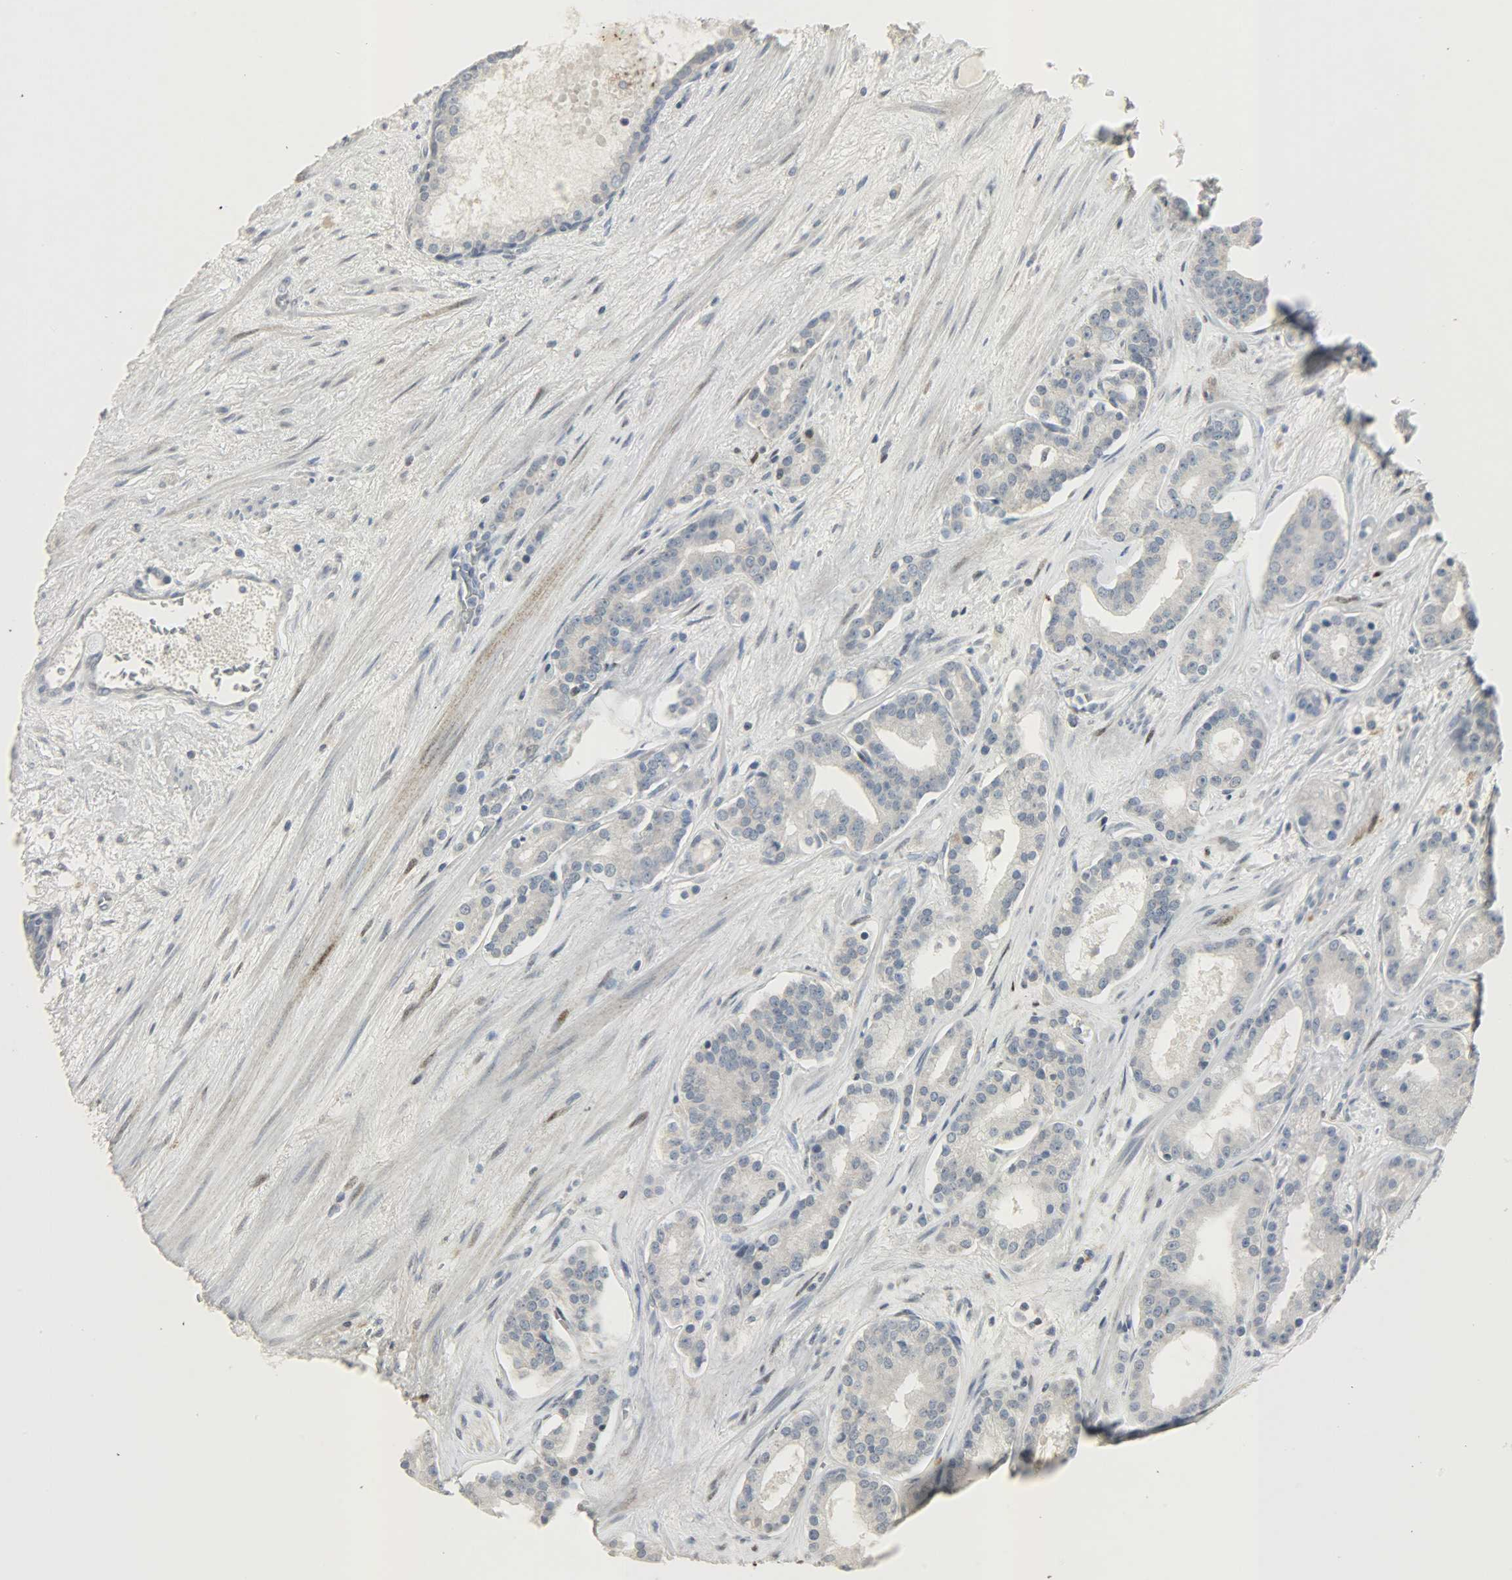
{"staining": {"intensity": "weak", "quantity": "25%-75%", "location": "cytoplasmic/membranous"}, "tissue": "prostate cancer", "cell_type": "Tumor cells", "image_type": "cancer", "snomed": [{"axis": "morphology", "description": "Adenocarcinoma, Low grade"}, {"axis": "topography", "description": "Prostate"}], "caption": "Immunohistochemical staining of human adenocarcinoma (low-grade) (prostate) shows weak cytoplasmic/membranous protein expression in about 25%-75% of tumor cells.", "gene": "CAMK4", "patient": {"sex": "male", "age": 63}}